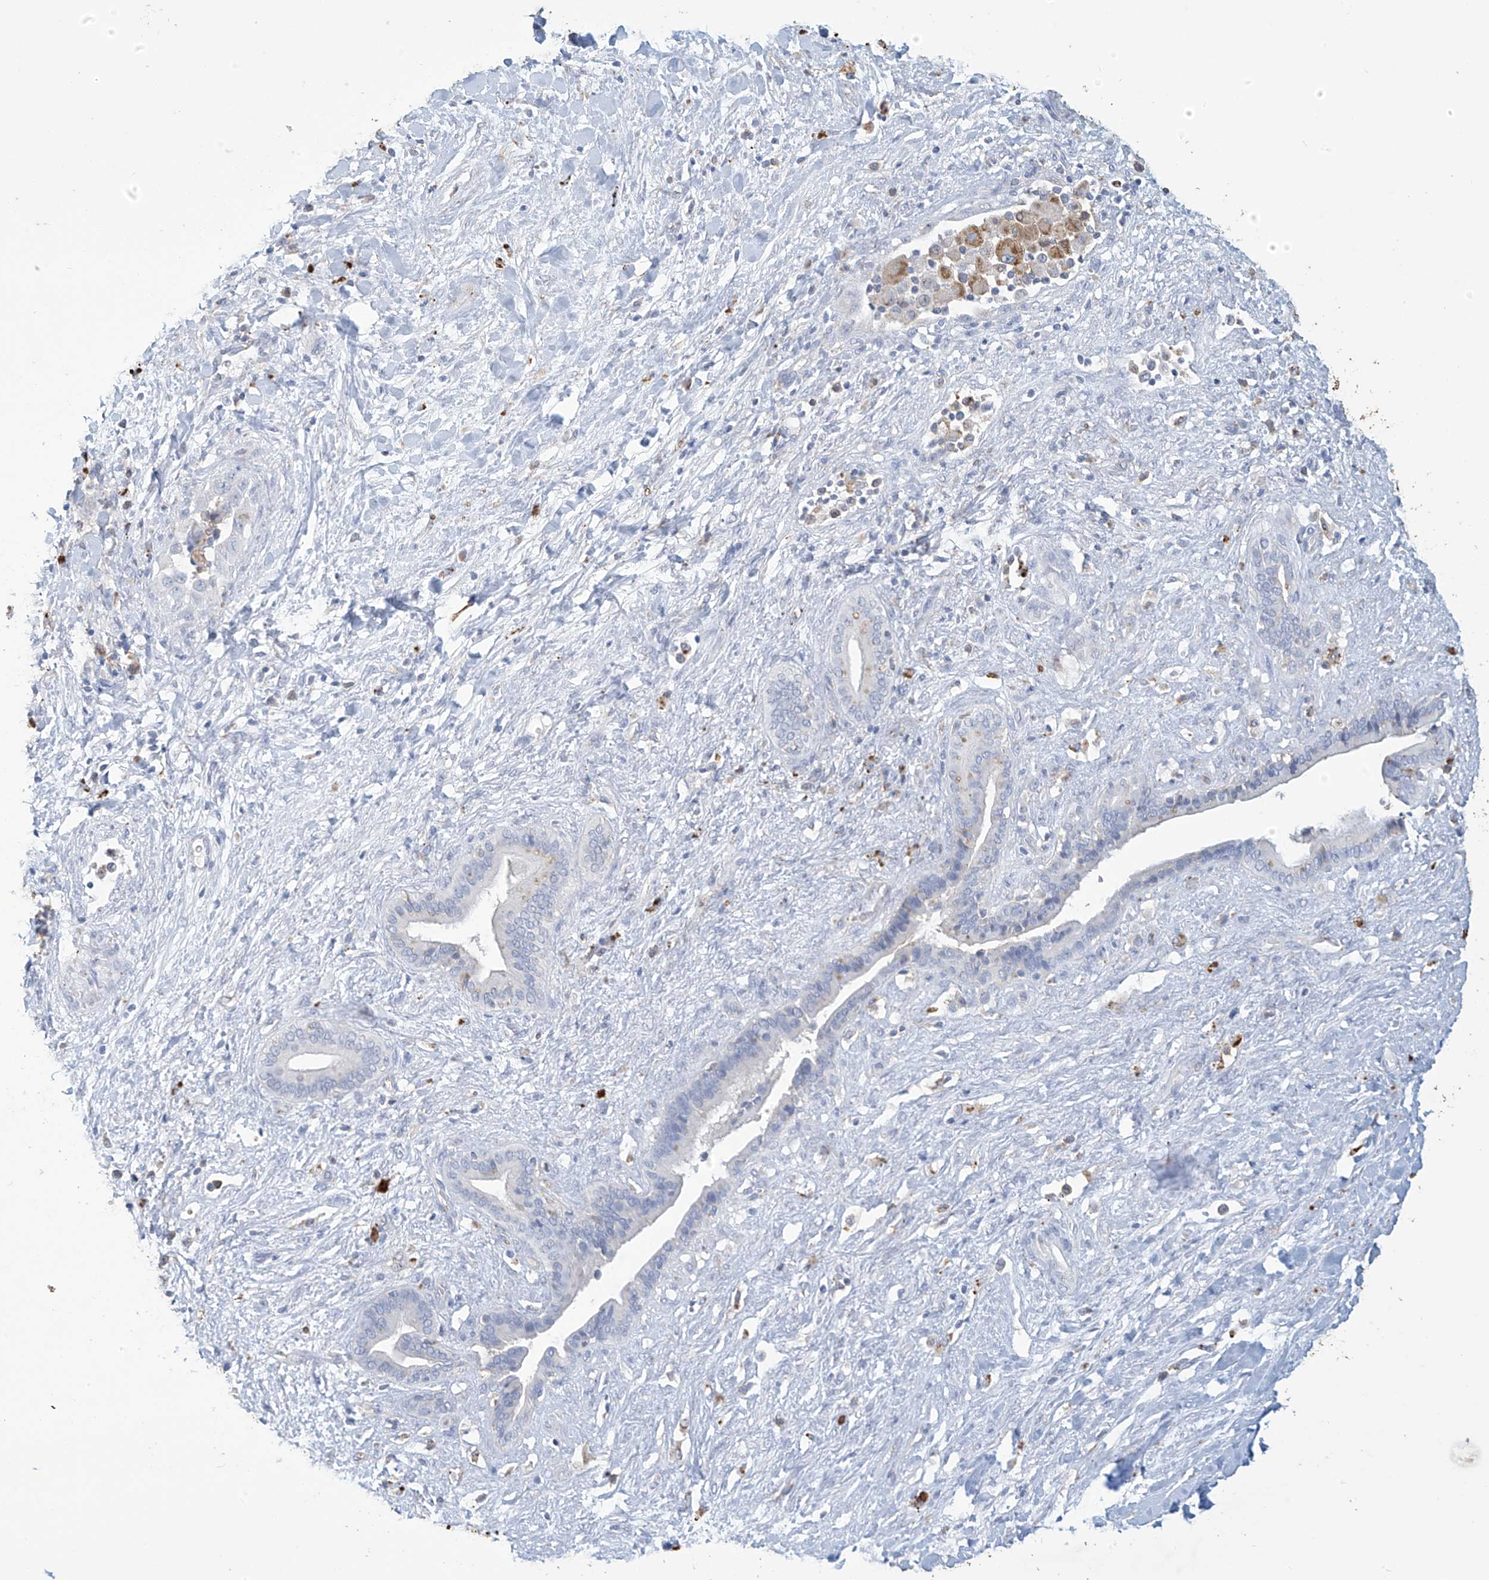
{"staining": {"intensity": "negative", "quantity": "none", "location": "none"}, "tissue": "liver cancer", "cell_type": "Tumor cells", "image_type": "cancer", "snomed": [{"axis": "morphology", "description": "Cholangiocarcinoma"}, {"axis": "topography", "description": "Liver"}], "caption": "Tumor cells show no significant positivity in liver cholangiocarcinoma.", "gene": "OGT", "patient": {"sex": "female", "age": 52}}